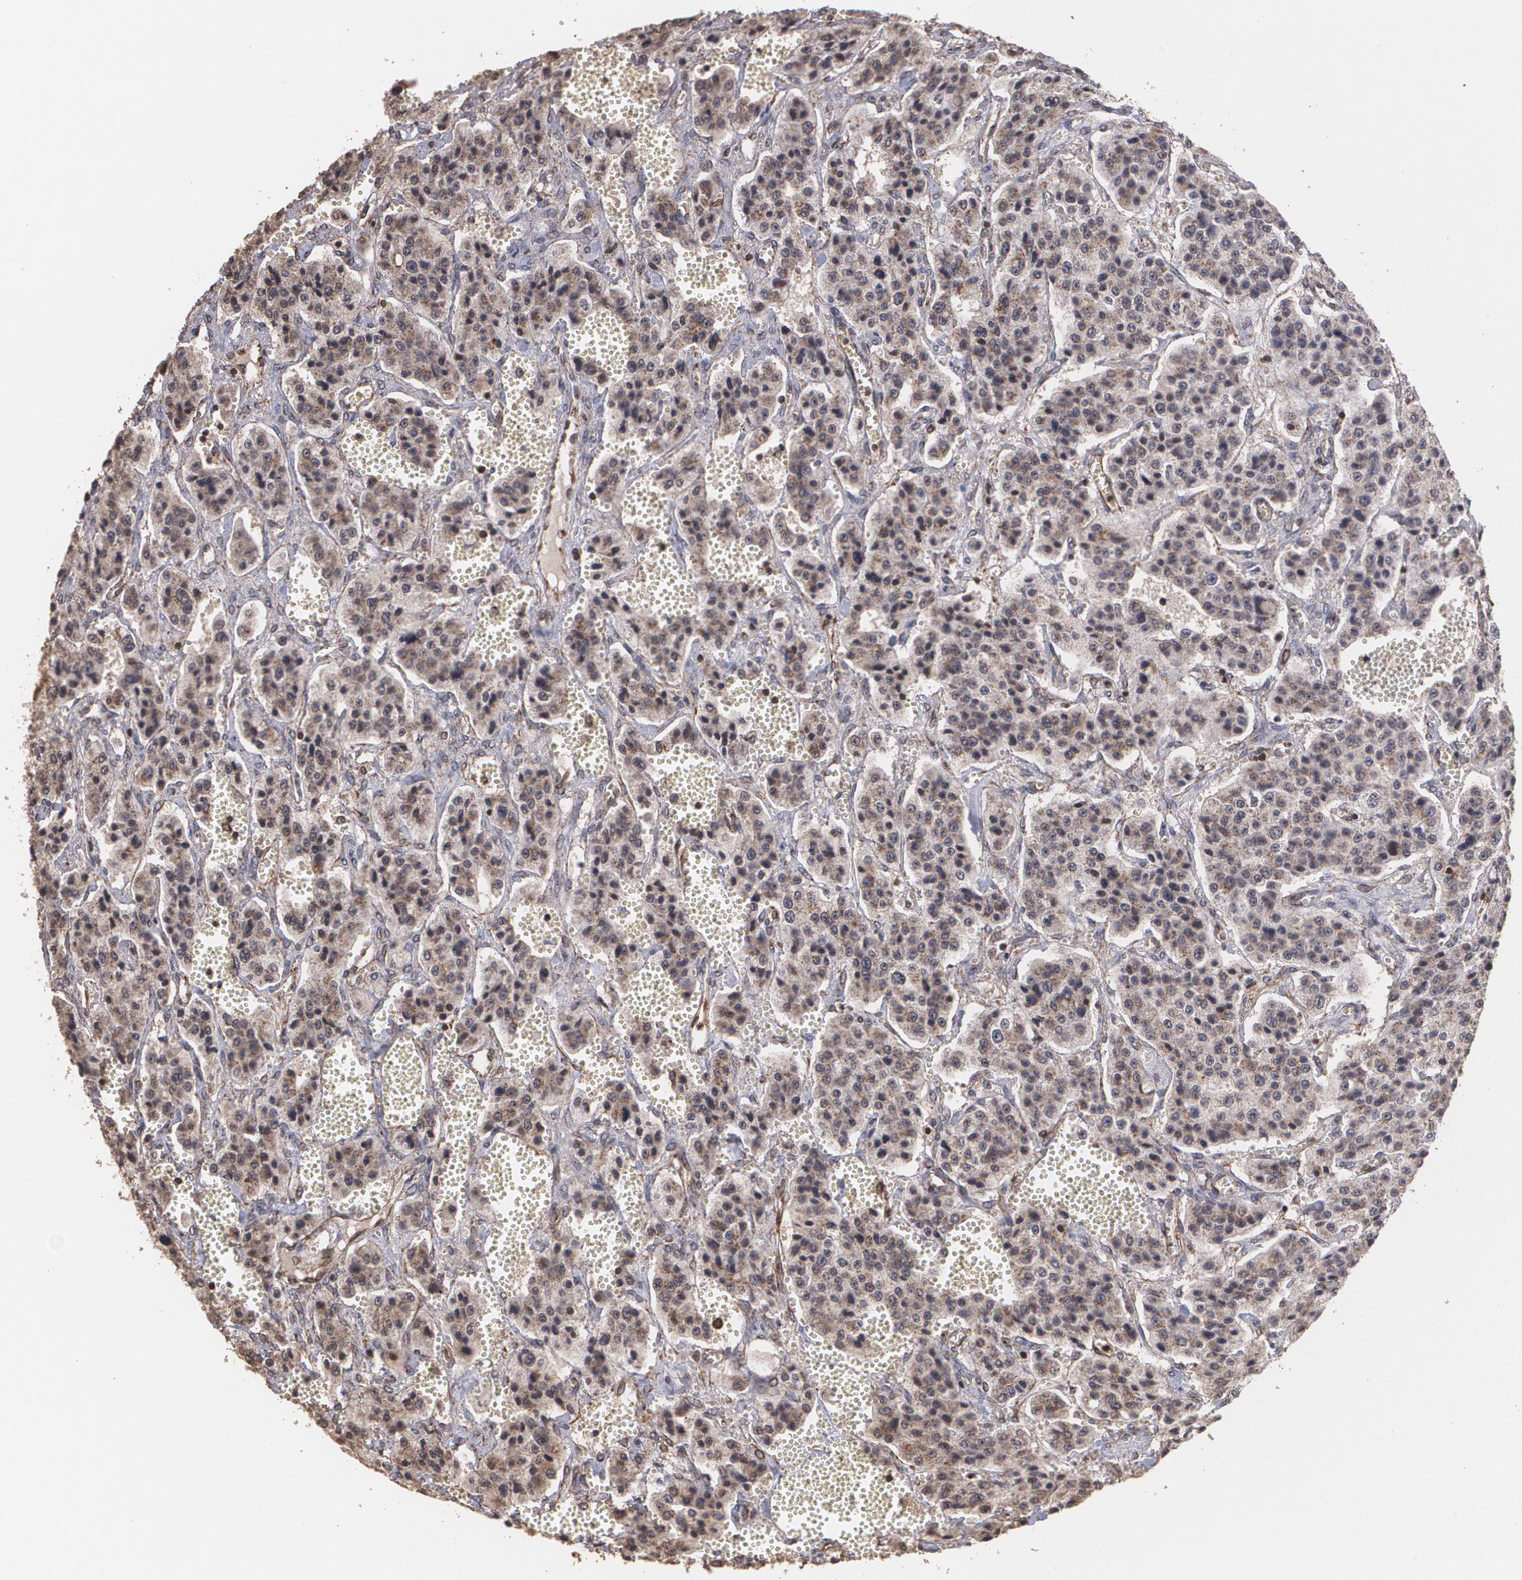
{"staining": {"intensity": "moderate", "quantity": ">75%", "location": "cytoplasmic/membranous"}, "tissue": "carcinoid", "cell_type": "Tumor cells", "image_type": "cancer", "snomed": [{"axis": "morphology", "description": "Carcinoid, malignant, NOS"}, {"axis": "topography", "description": "Small intestine"}], "caption": "This is a histology image of immunohistochemistry staining of carcinoid (malignant), which shows moderate staining in the cytoplasmic/membranous of tumor cells.", "gene": "TRIP11", "patient": {"sex": "male", "age": 52}}